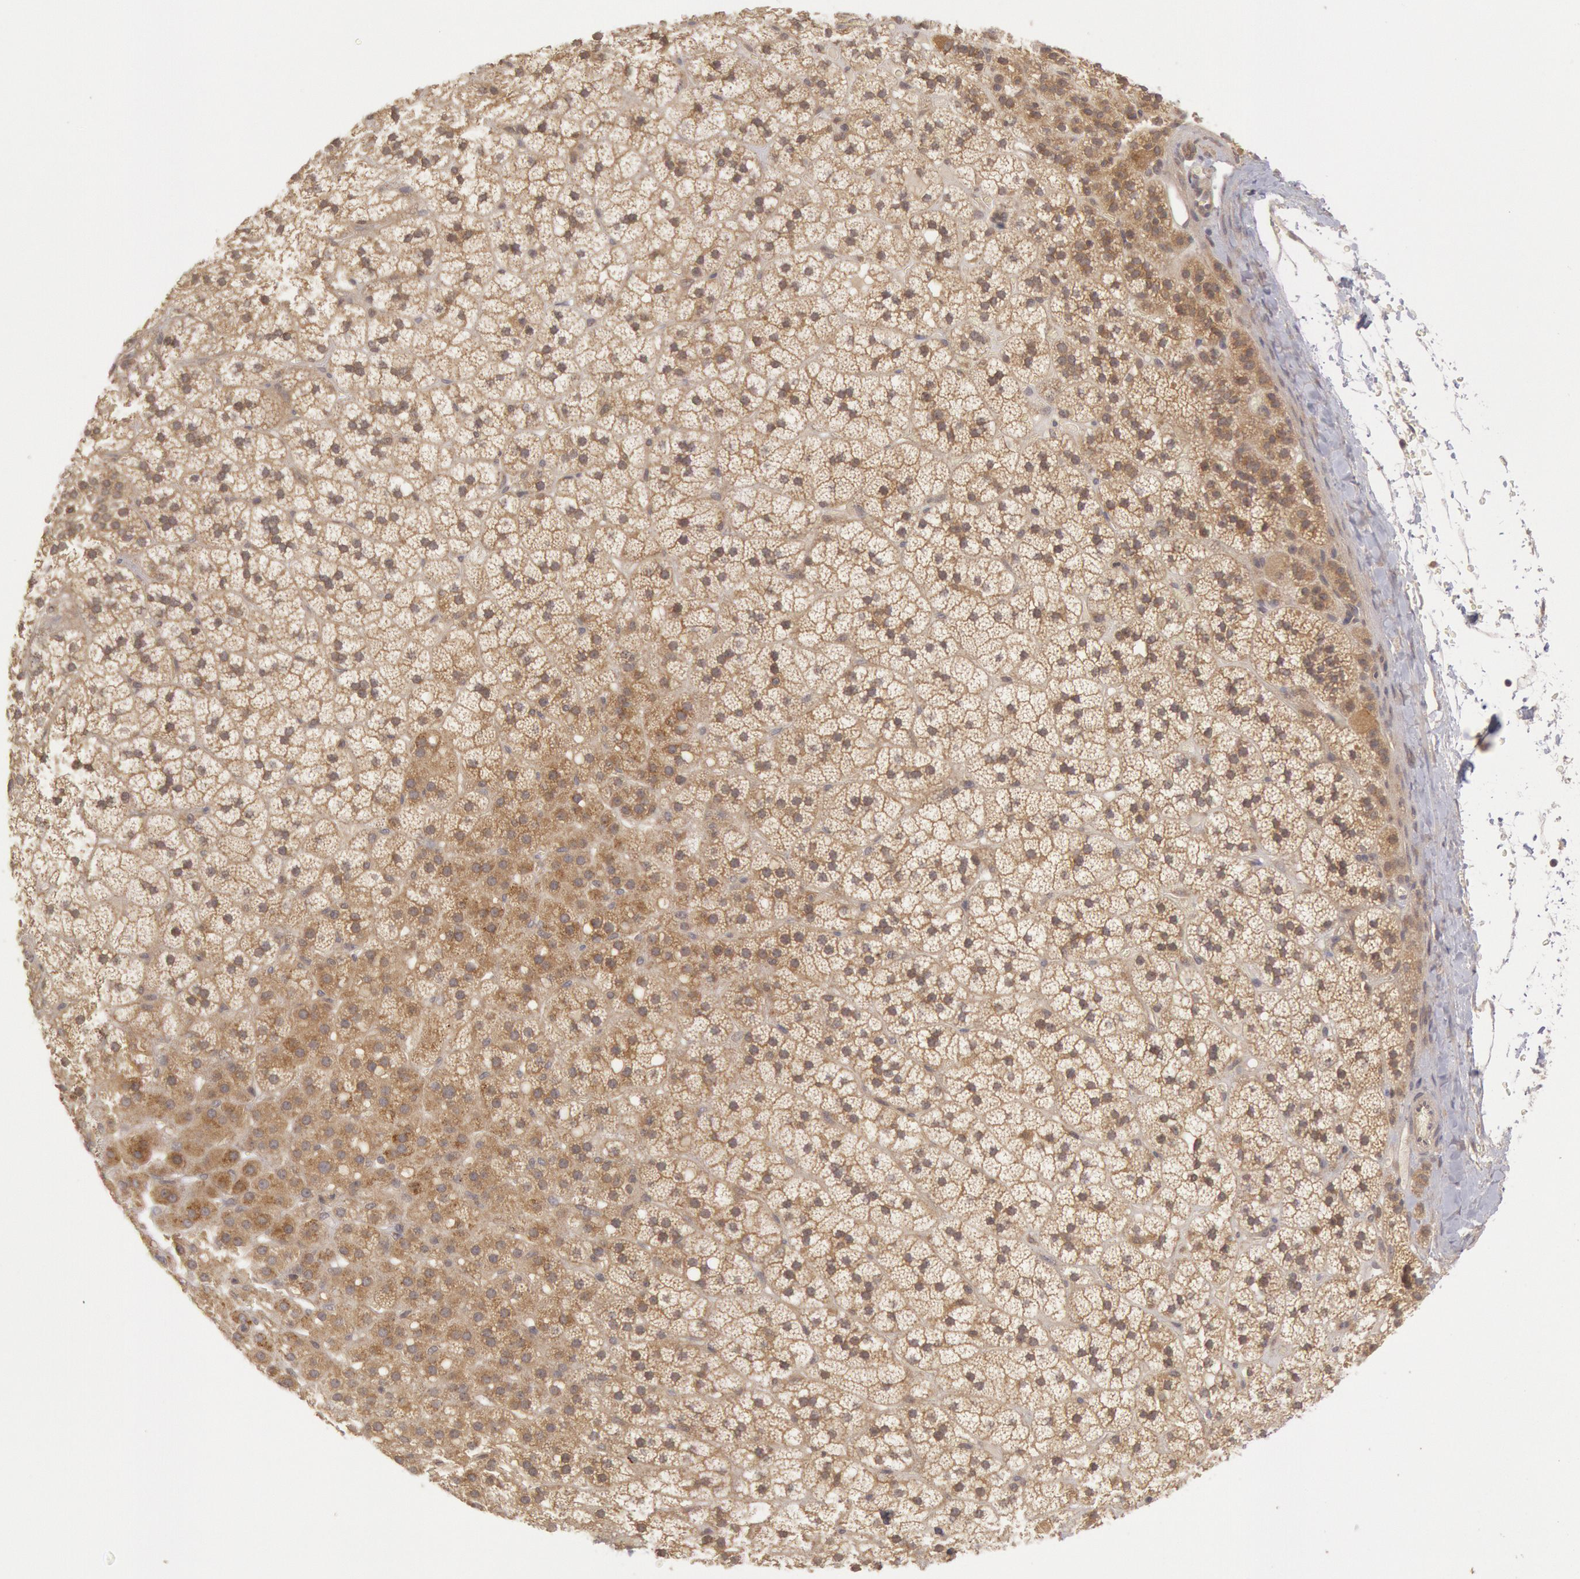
{"staining": {"intensity": "moderate", "quantity": ">75%", "location": "cytoplasmic/membranous"}, "tissue": "adrenal gland", "cell_type": "Glandular cells", "image_type": "normal", "snomed": [{"axis": "morphology", "description": "Normal tissue, NOS"}, {"axis": "topography", "description": "Adrenal gland"}], "caption": "Adrenal gland stained with DAB immunohistochemistry (IHC) demonstrates medium levels of moderate cytoplasmic/membranous positivity in approximately >75% of glandular cells.", "gene": "BRAF", "patient": {"sex": "male", "age": 35}}